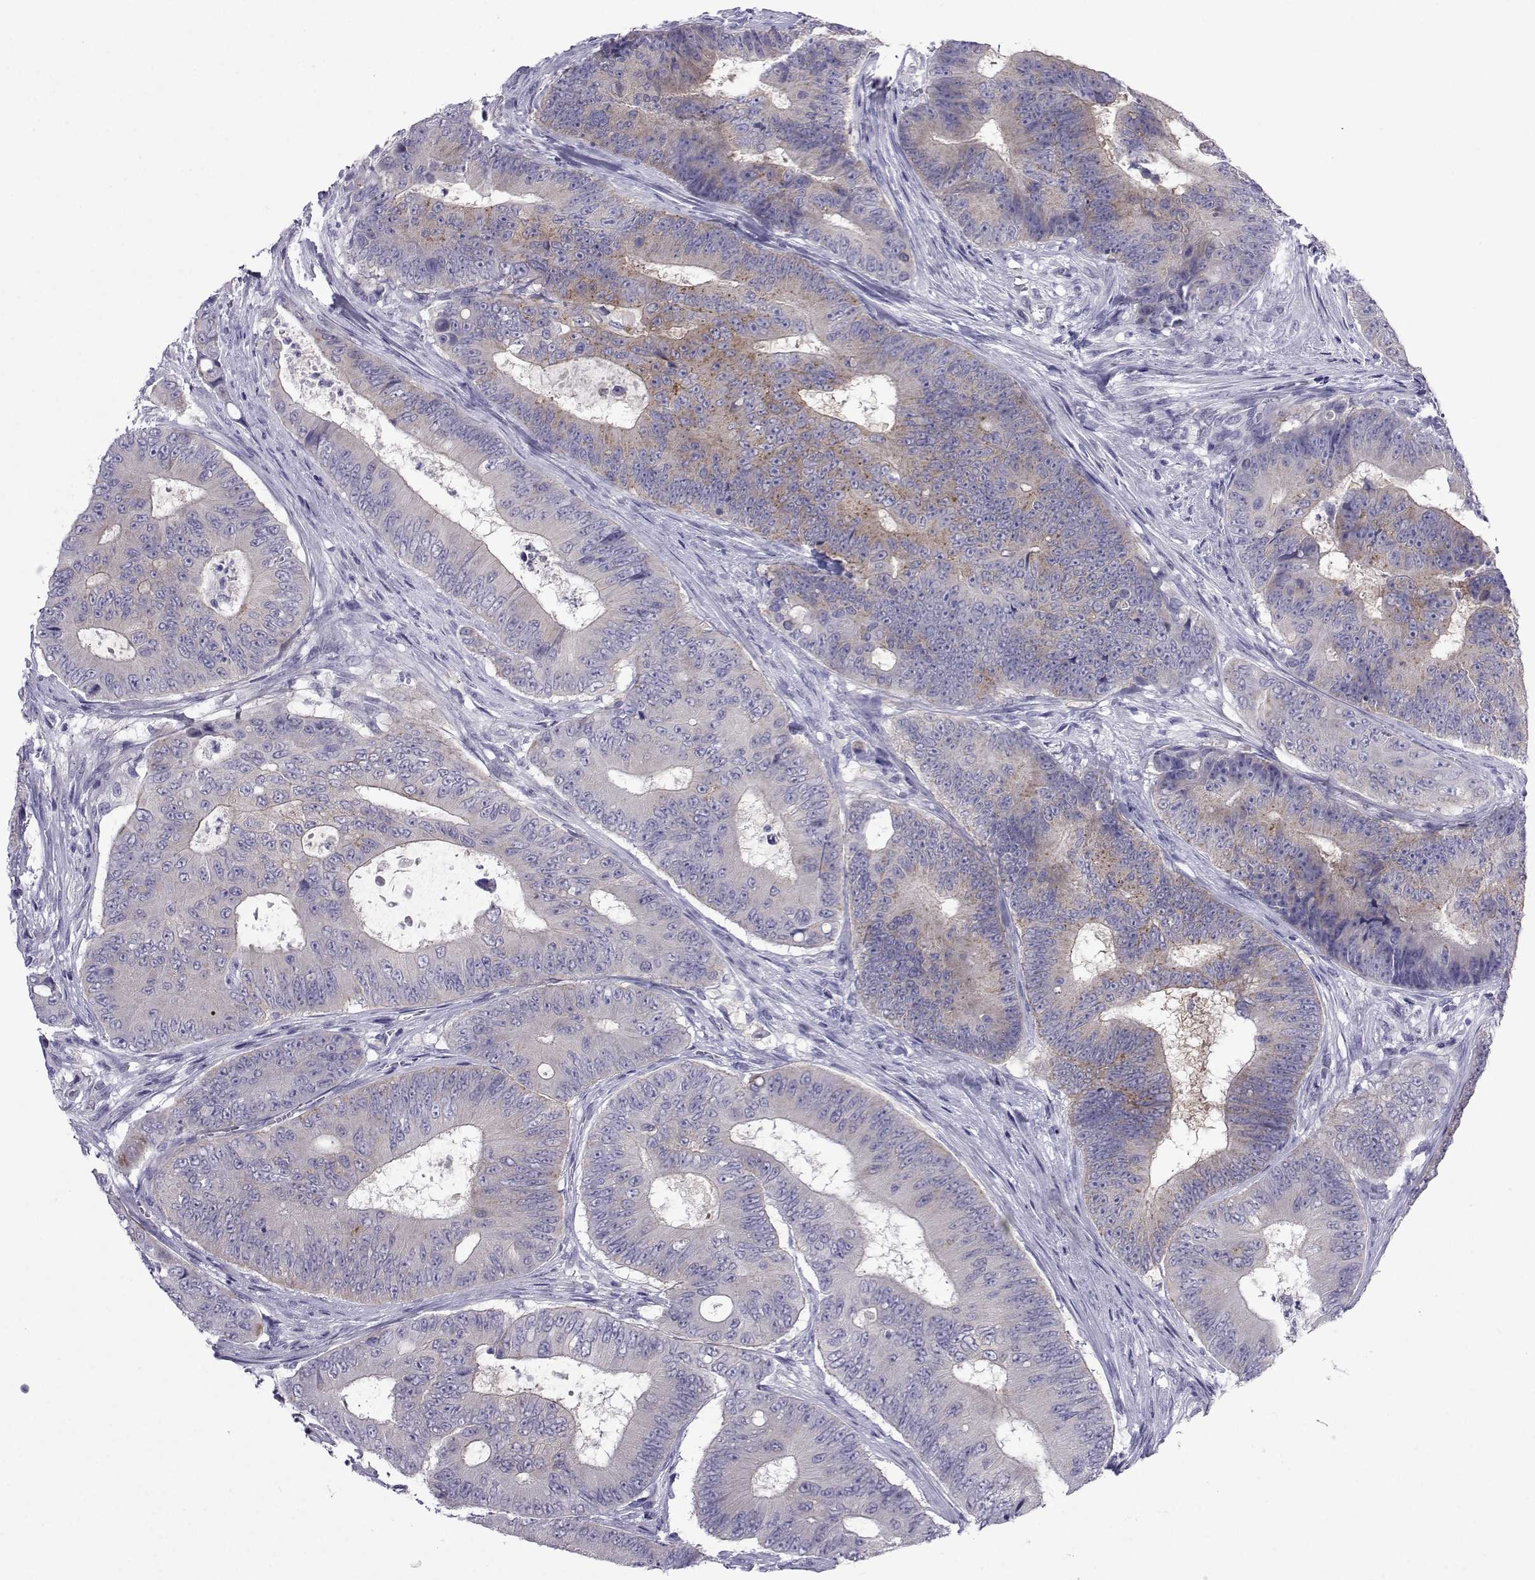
{"staining": {"intensity": "moderate", "quantity": "<25%", "location": "cytoplasmic/membranous"}, "tissue": "colorectal cancer", "cell_type": "Tumor cells", "image_type": "cancer", "snomed": [{"axis": "morphology", "description": "Adenocarcinoma, NOS"}, {"axis": "topography", "description": "Colon"}], "caption": "Approximately <25% of tumor cells in colorectal cancer demonstrate moderate cytoplasmic/membranous protein expression as visualized by brown immunohistochemical staining.", "gene": "COL22A1", "patient": {"sex": "female", "age": 48}}